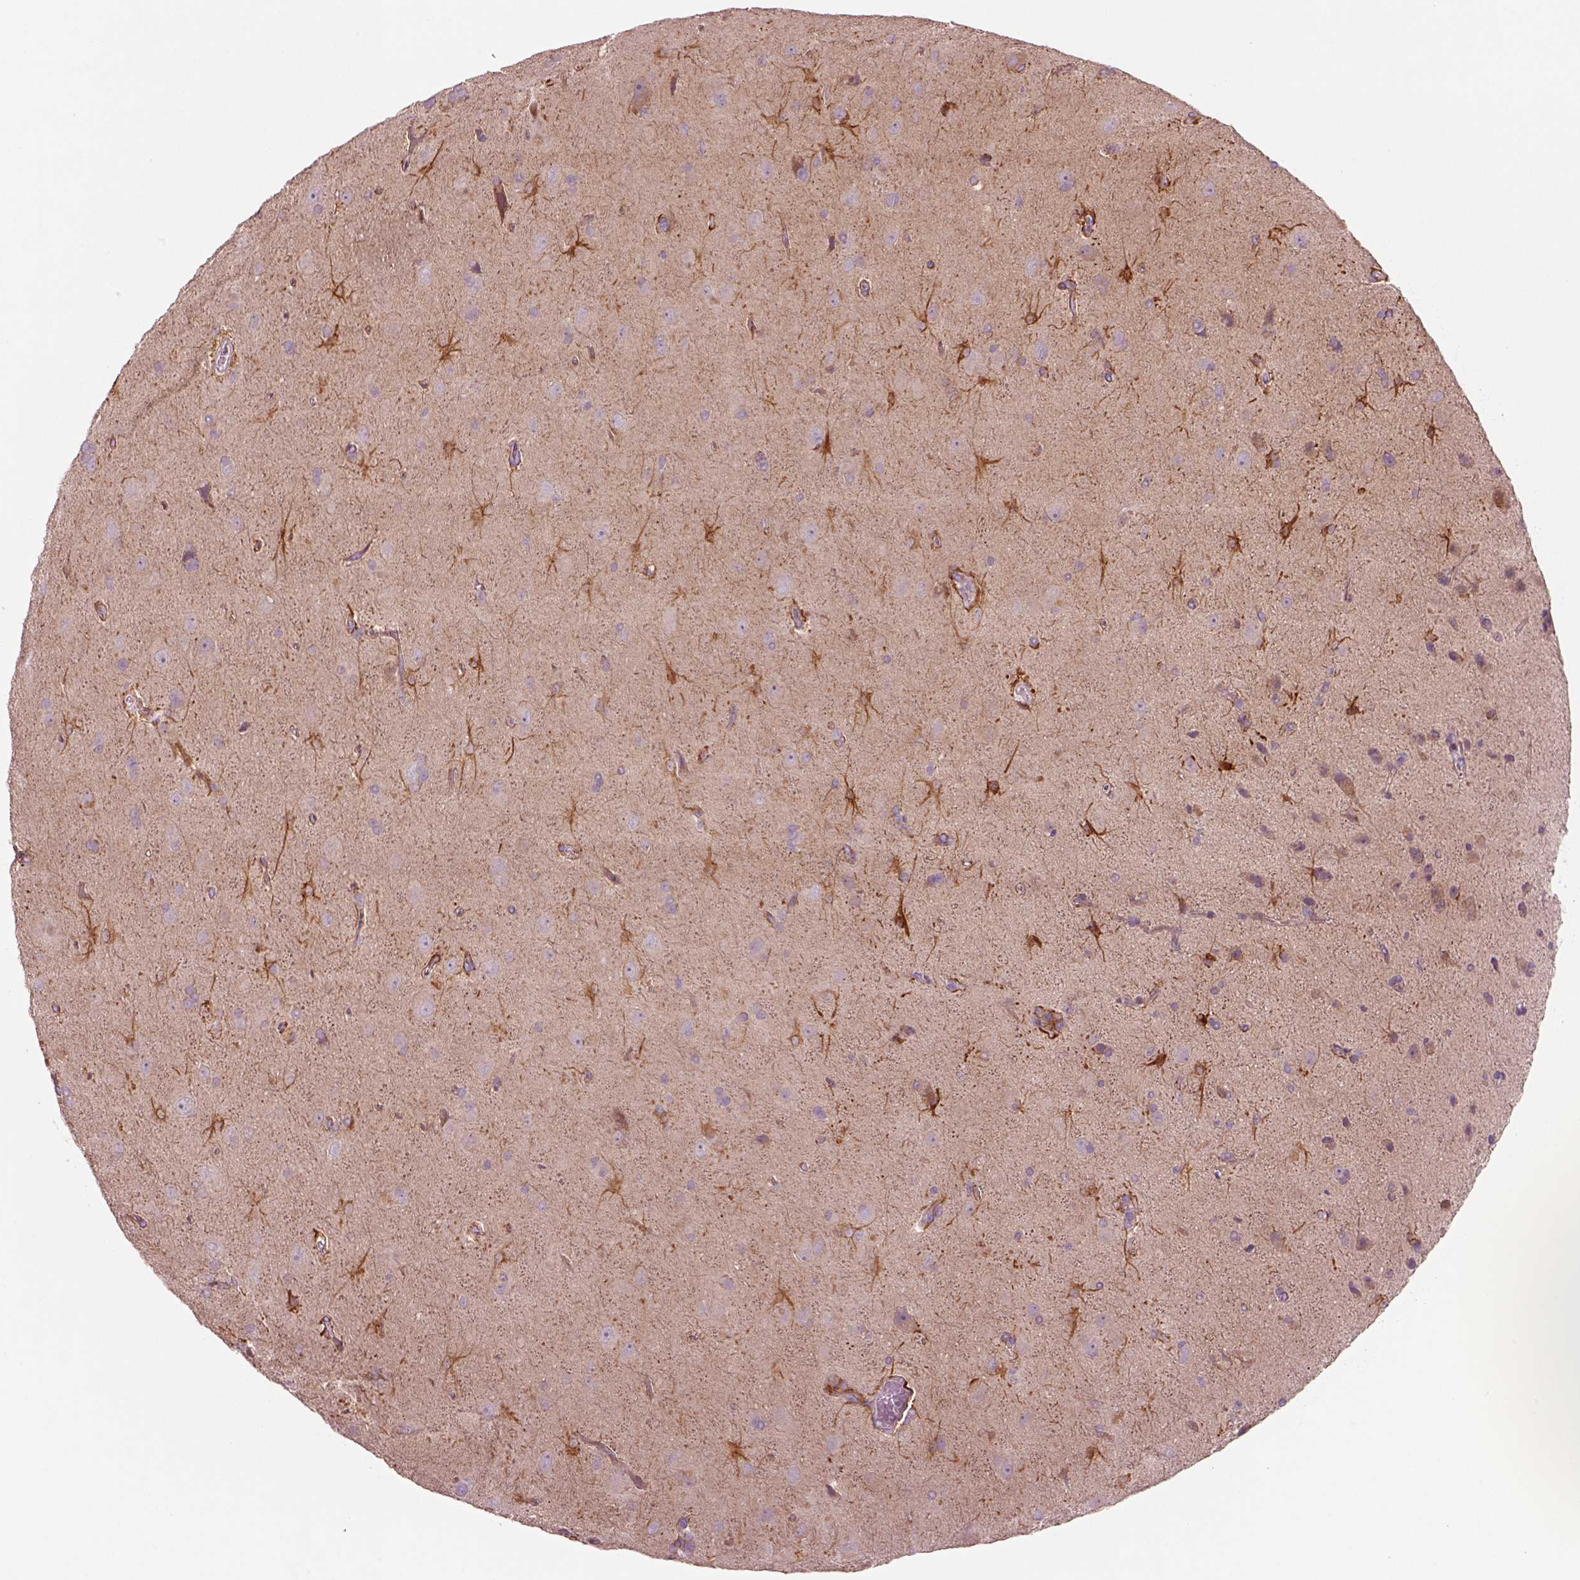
{"staining": {"intensity": "negative", "quantity": "none", "location": "none"}, "tissue": "glioma", "cell_type": "Tumor cells", "image_type": "cancer", "snomed": [{"axis": "morphology", "description": "Glioma, malignant, Low grade"}, {"axis": "topography", "description": "Brain"}], "caption": "Micrograph shows no protein staining in tumor cells of glioma tissue.", "gene": "PLPP7", "patient": {"sex": "male", "age": 58}}